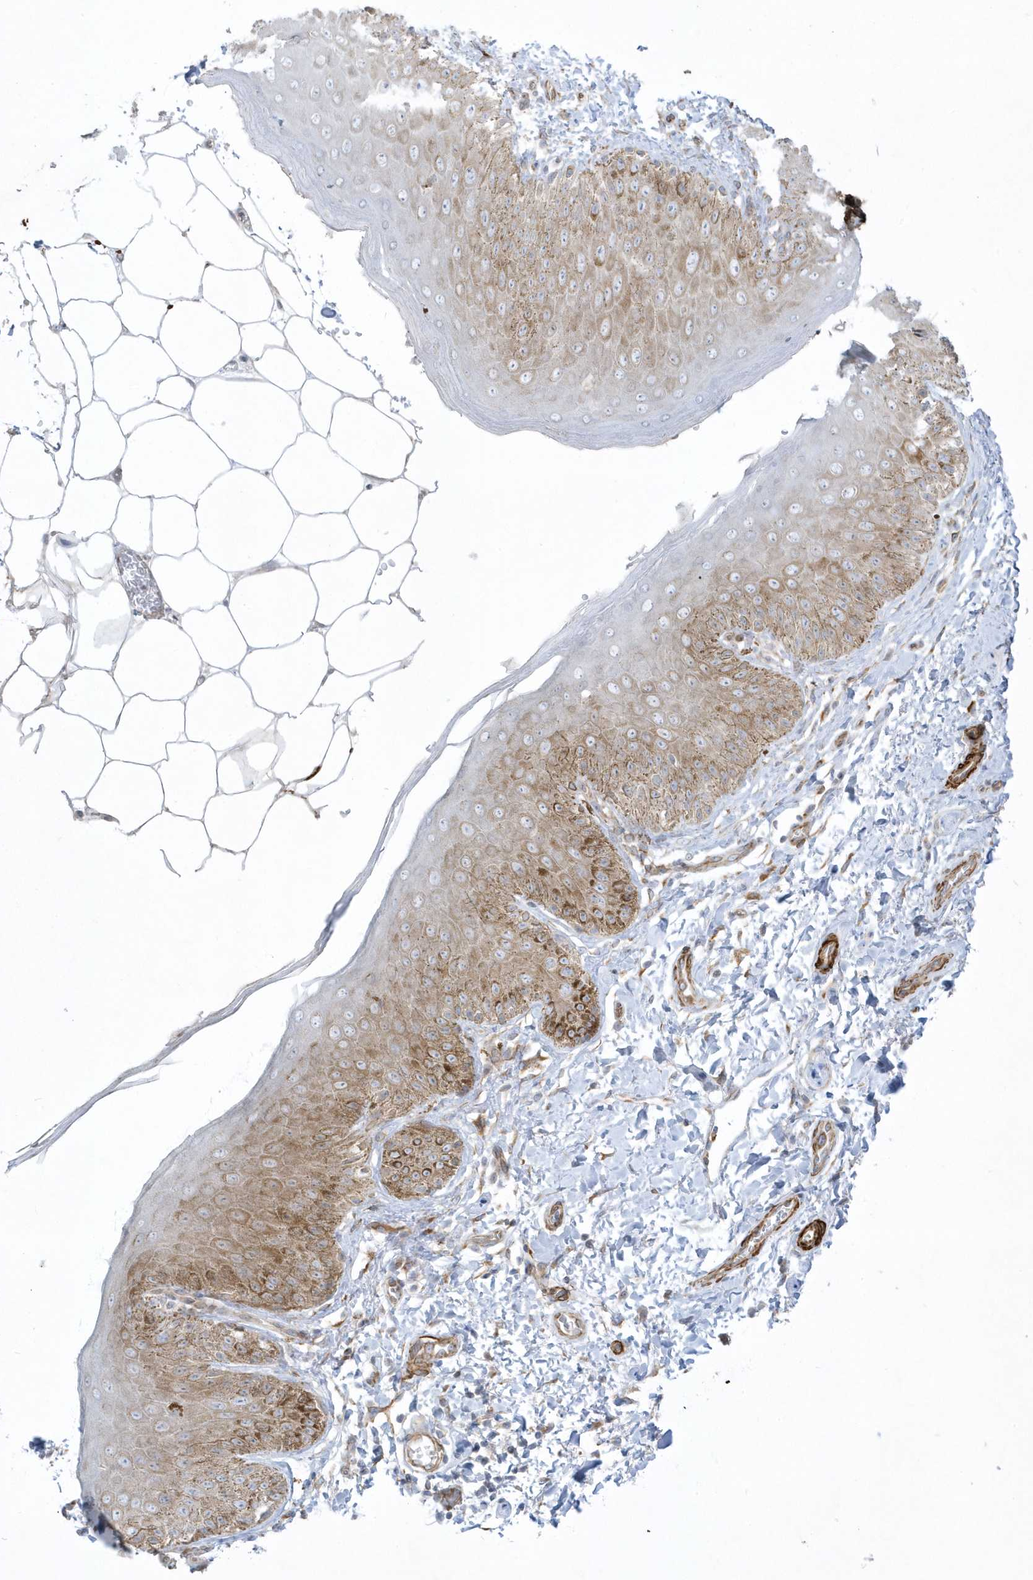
{"staining": {"intensity": "moderate", "quantity": ">75%", "location": "cytoplasmic/membranous"}, "tissue": "skin", "cell_type": "Epidermal cells", "image_type": "normal", "snomed": [{"axis": "morphology", "description": "Normal tissue, NOS"}, {"axis": "topography", "description": "Anal"}], "caption": "The photomicrograph exhibits staining of normal skin, revealing moderate cytoplasmic/membranous protein staining (brown color) within epidermal cells.", "gene": "THADA", "patient": {"sex": "male", "age": 44}}